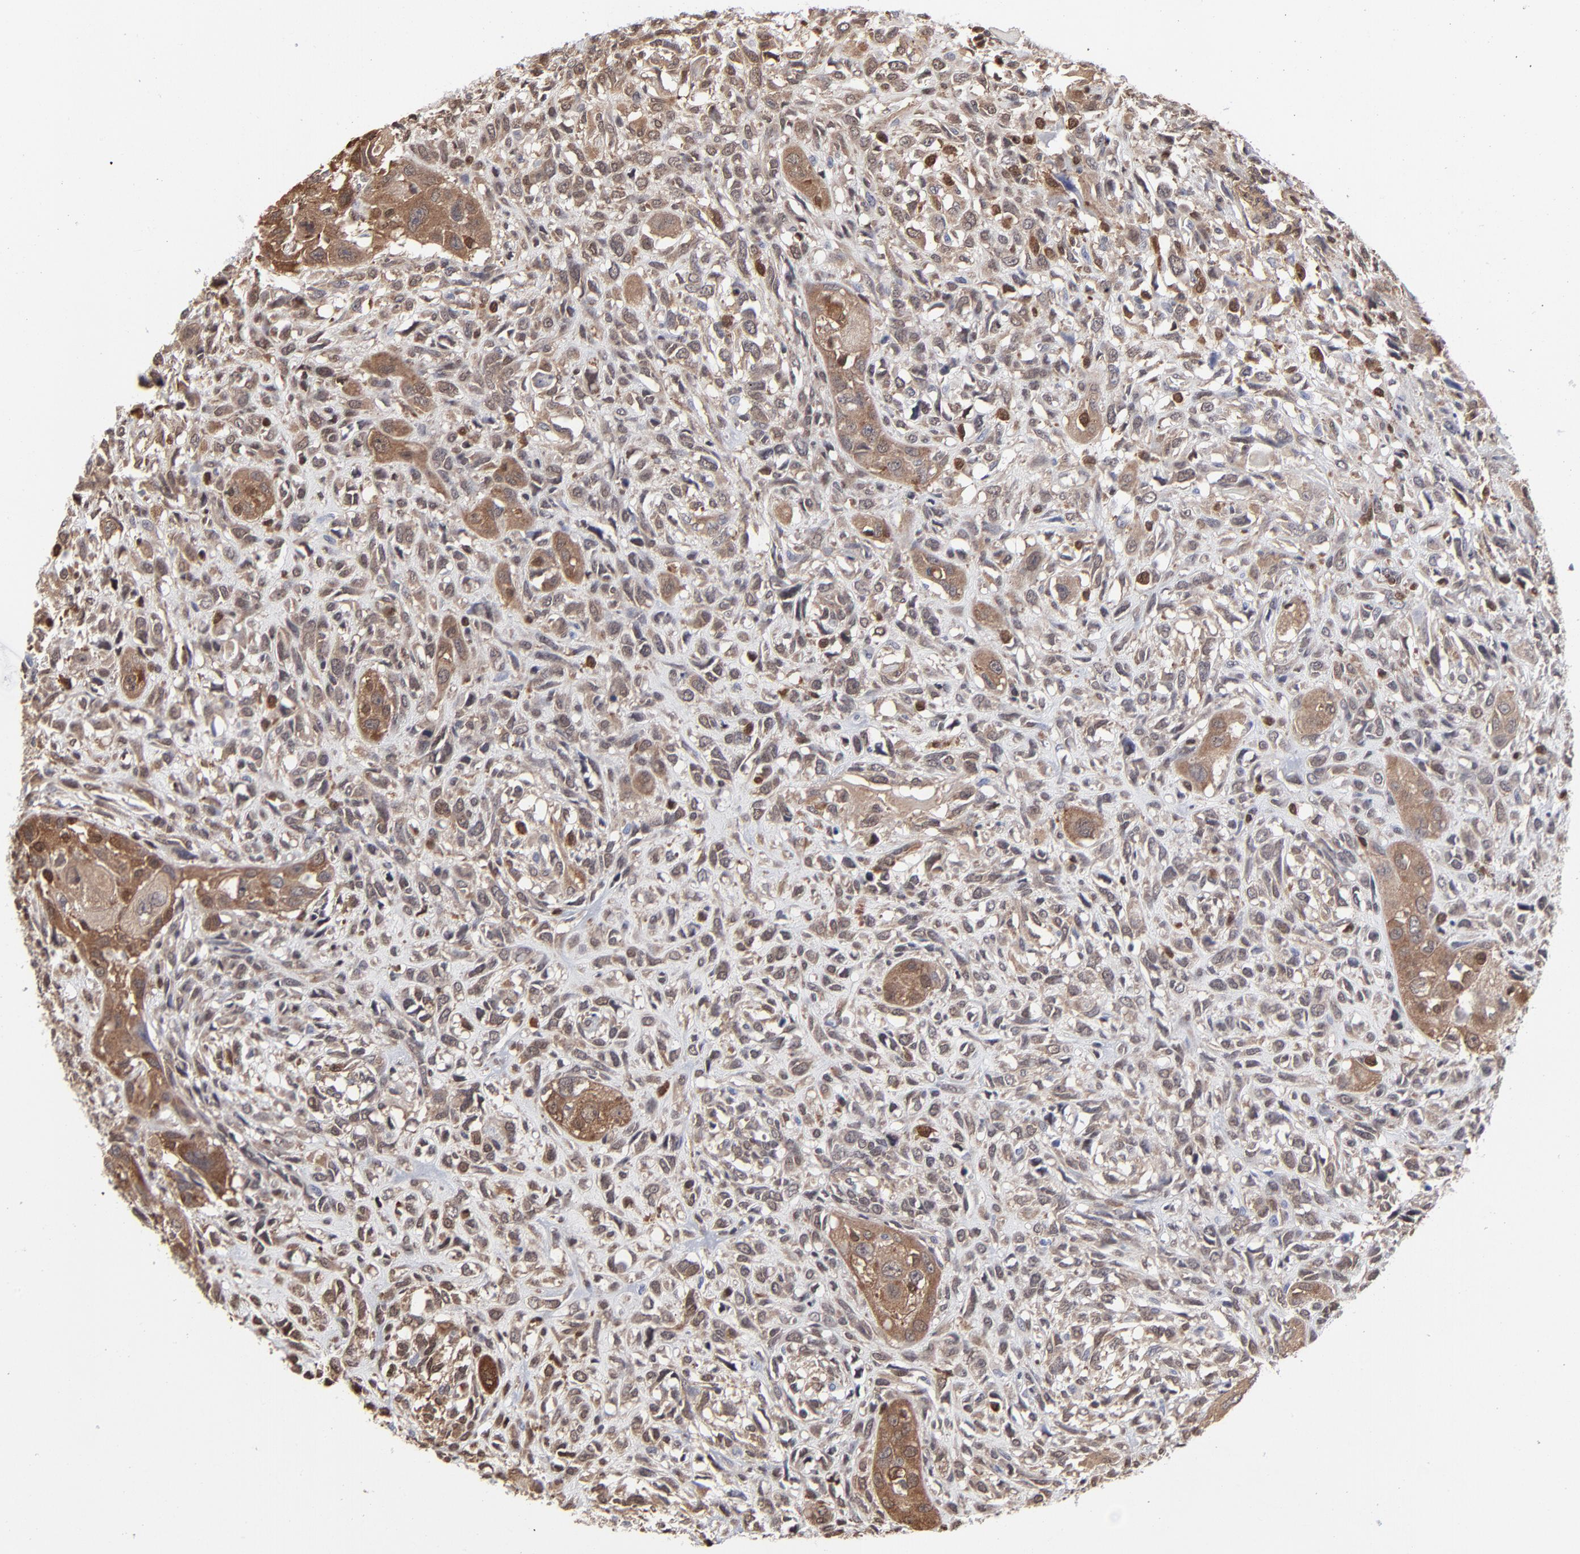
{"staining": {"intensity": "strong", "quantity": ">75%", "location": "cytoplasmic/membranous"}, "tissue": "head and neck cancer", "cell_type": "Tumor cells", "image_type": "cancer", "snomed": [{"axis": "morphology", "description": "Neoplasm, malignant, NOS"}, {"axis": "topography", "description": "Salivary gland"}, {"axis": "topography", "description": "Head-Neck"}], "caption": "Immunohistochemistry (DAB) staining of human head and neck cancer displays strong cytoplasmic/membranous protein expression in approximately >75% of tumor cells.", "gene": "MAP2K1", "patient": {"sex": "male", "age": 43}}